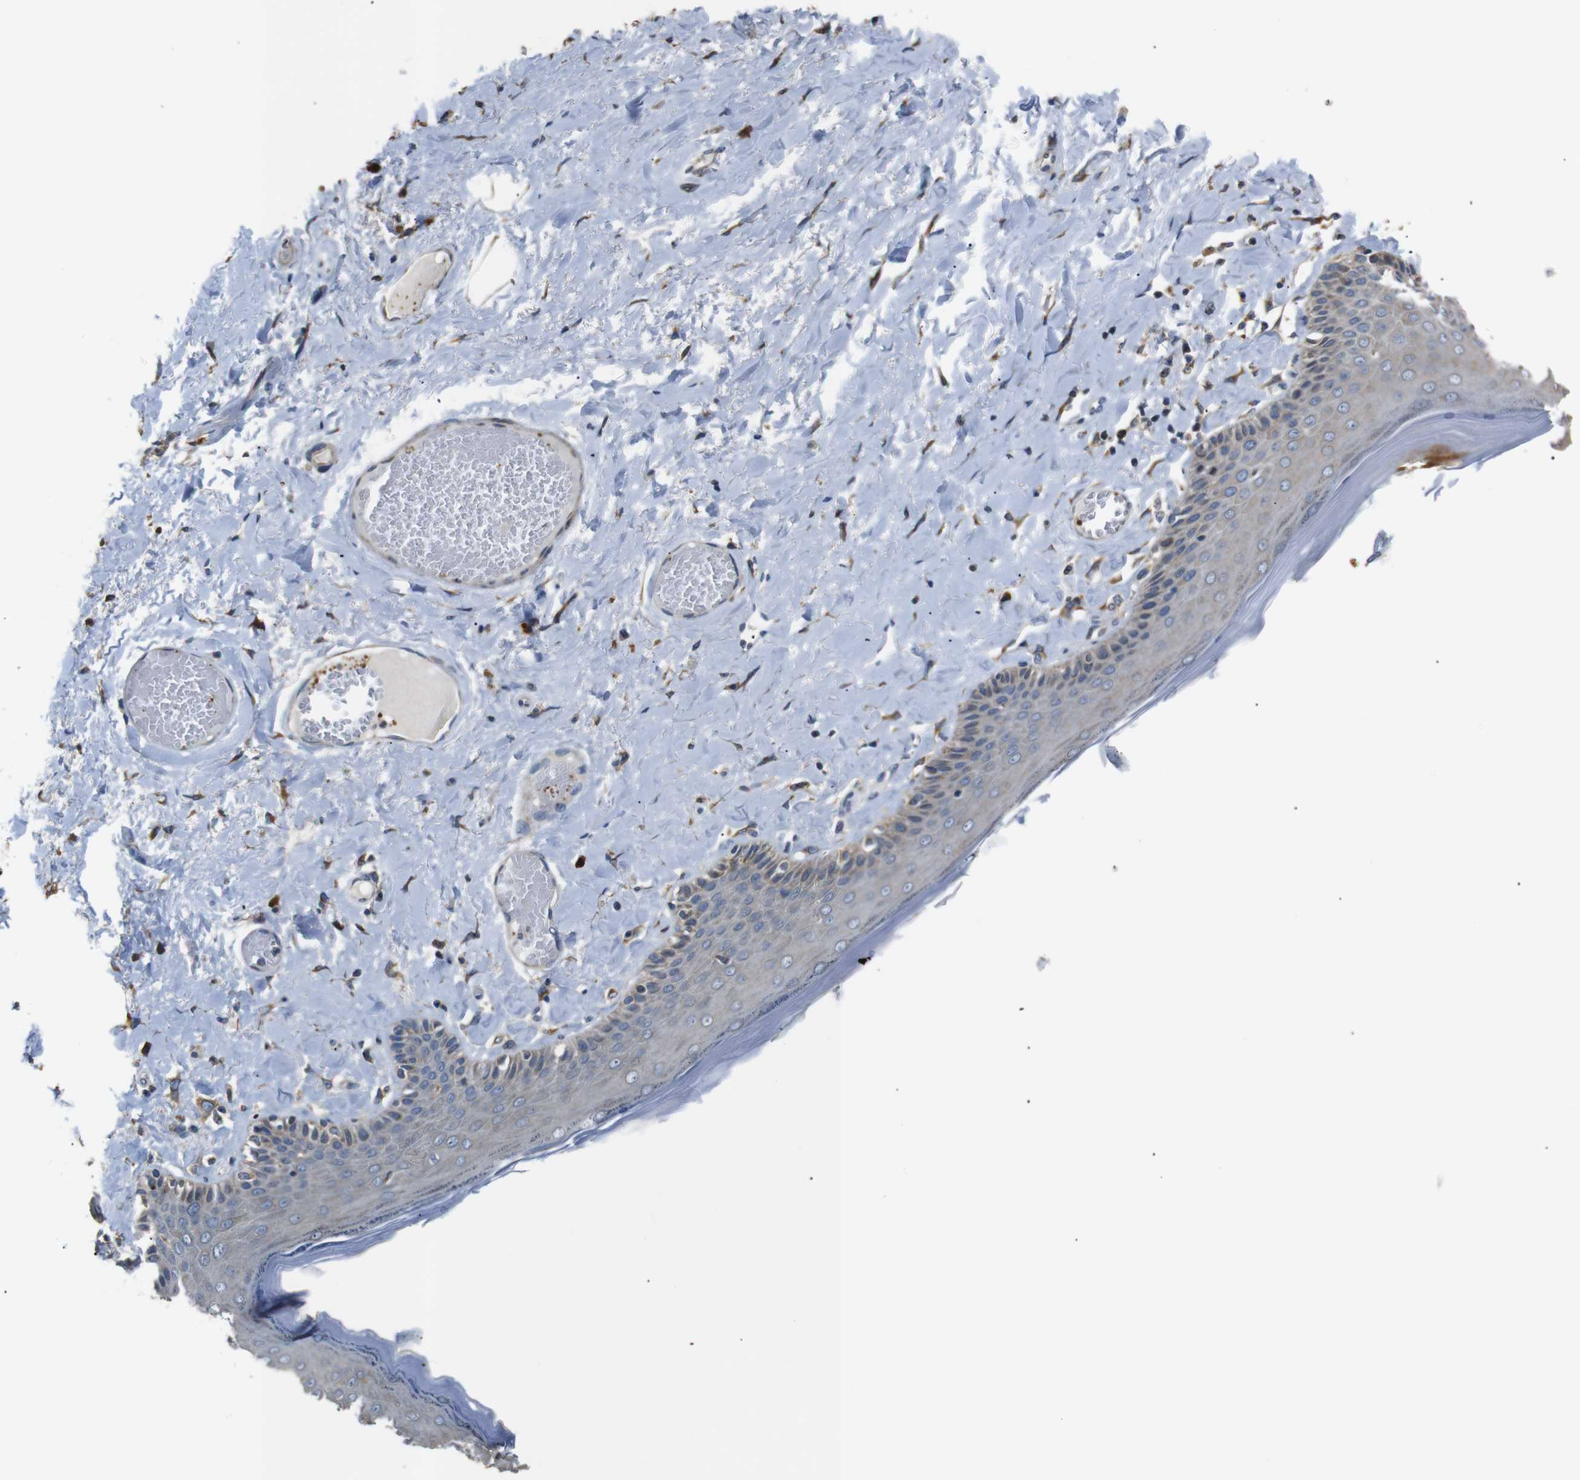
{"staining": {"intensity": "weak", "quantity": "25%-75%", "location": "cytoplasmic/membranous"}, "tissue": "skin", "cell_type": "Epidermal cells", "image_type": "normal", "snomed": [{"axis": "morphology", "description": "Normal tissue, NOS"}, {"axis": "topography", "description": "Anal"}], "caption": "A low amount of weak cytoplasmic/membranous expression is identified in about 25%-75% of epidermal cells in unremarkable skin.", "gene": "TMED2", "patient": {"sex": "male", "age": 69}}